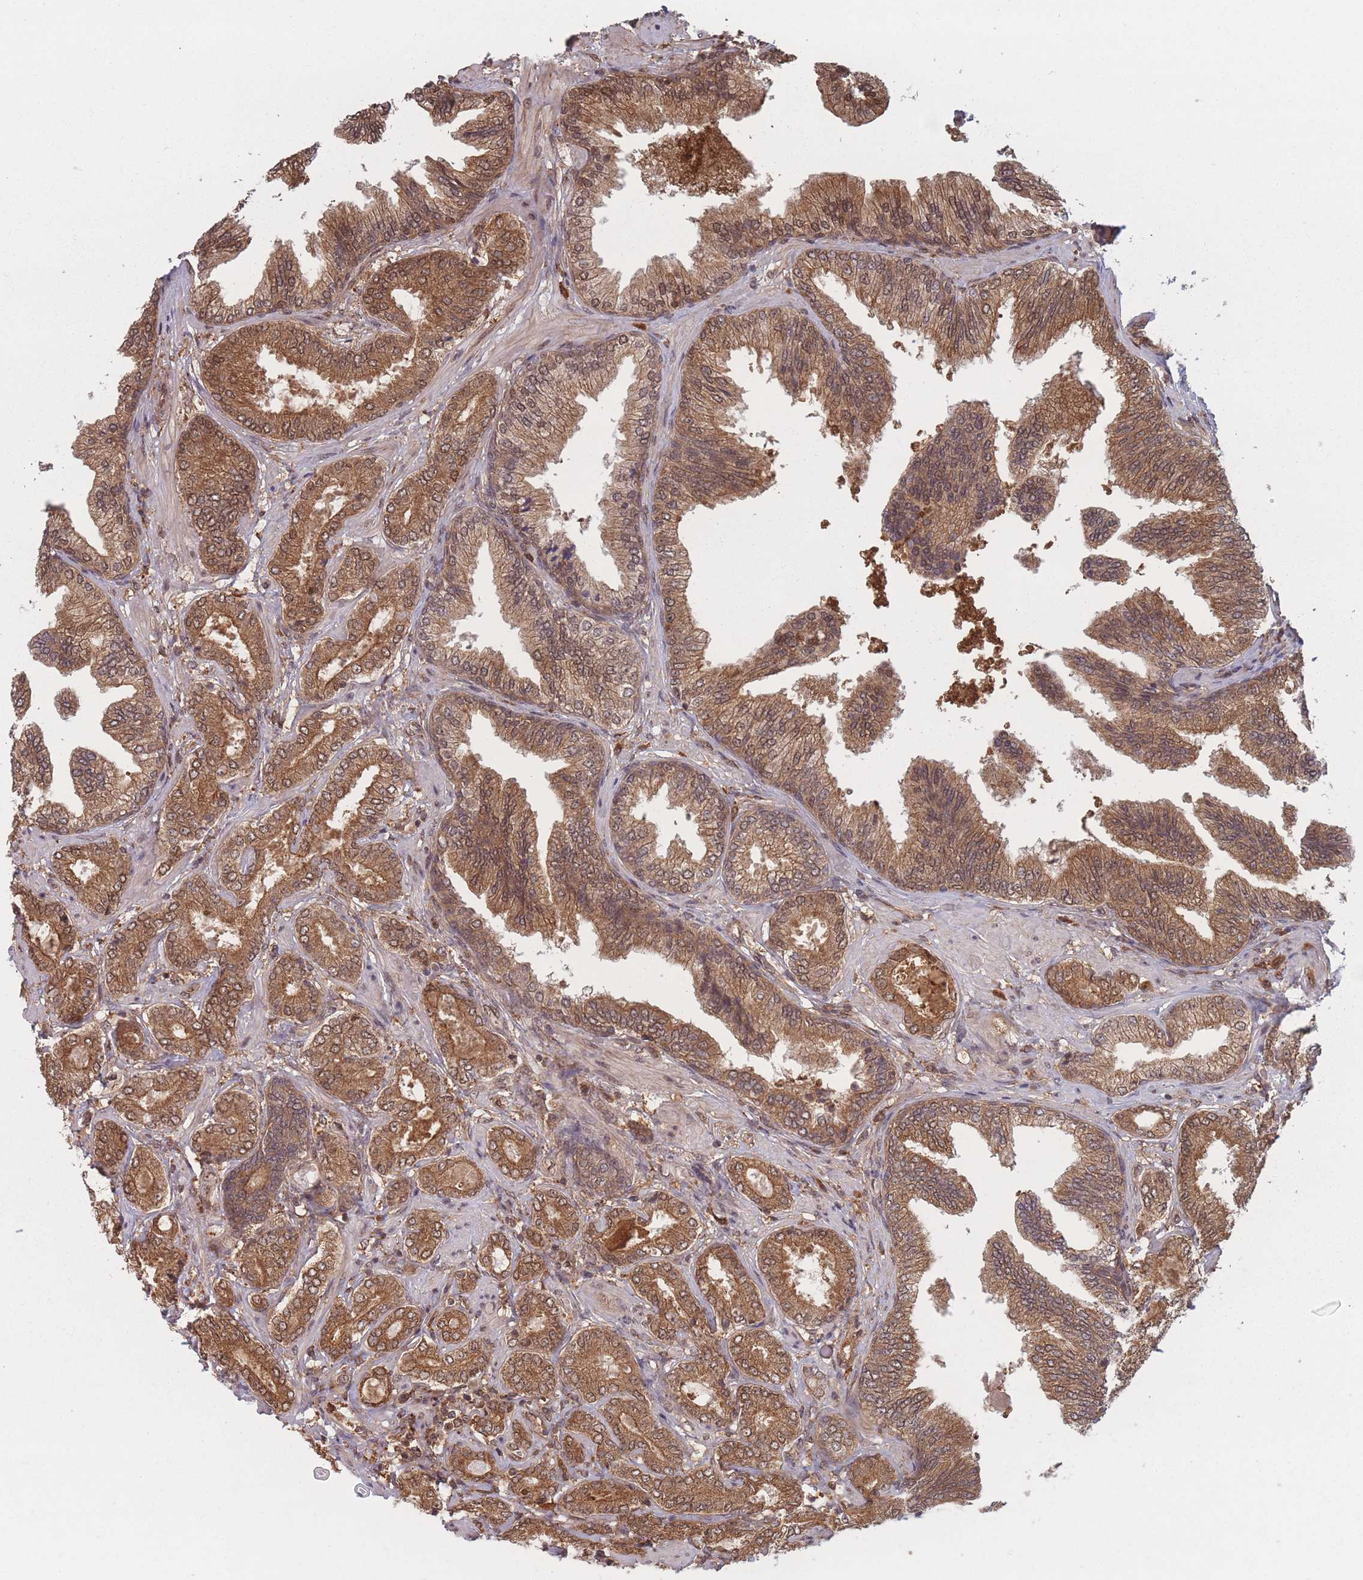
{"staining": {"intensity": "strong", "quantity": ">75%", "location": "cytoplasmic/membranous,nuclear"}, "tissue": "prostate cancer", "cell_type": "Tumor cells", "image_type": "cancer", "snomed": [{"axis": "morphology", "description": "Adenocarcinoma, Low grade"}, {"axis": "topography", "description": "Prostate"}], "caption": "Tumor cells demonstrate strong cytoplasmic/membranous and nuclear expression in about >75% of cells in prostate cancer. (Stains: DAB (3,3'-diaminobenzidine) in brown, nuclei in blue, Microscopy: brightfield microscopy at high magnification).", "gene": "PODXL2", "patient": {"sex": "male", "age": 63}}